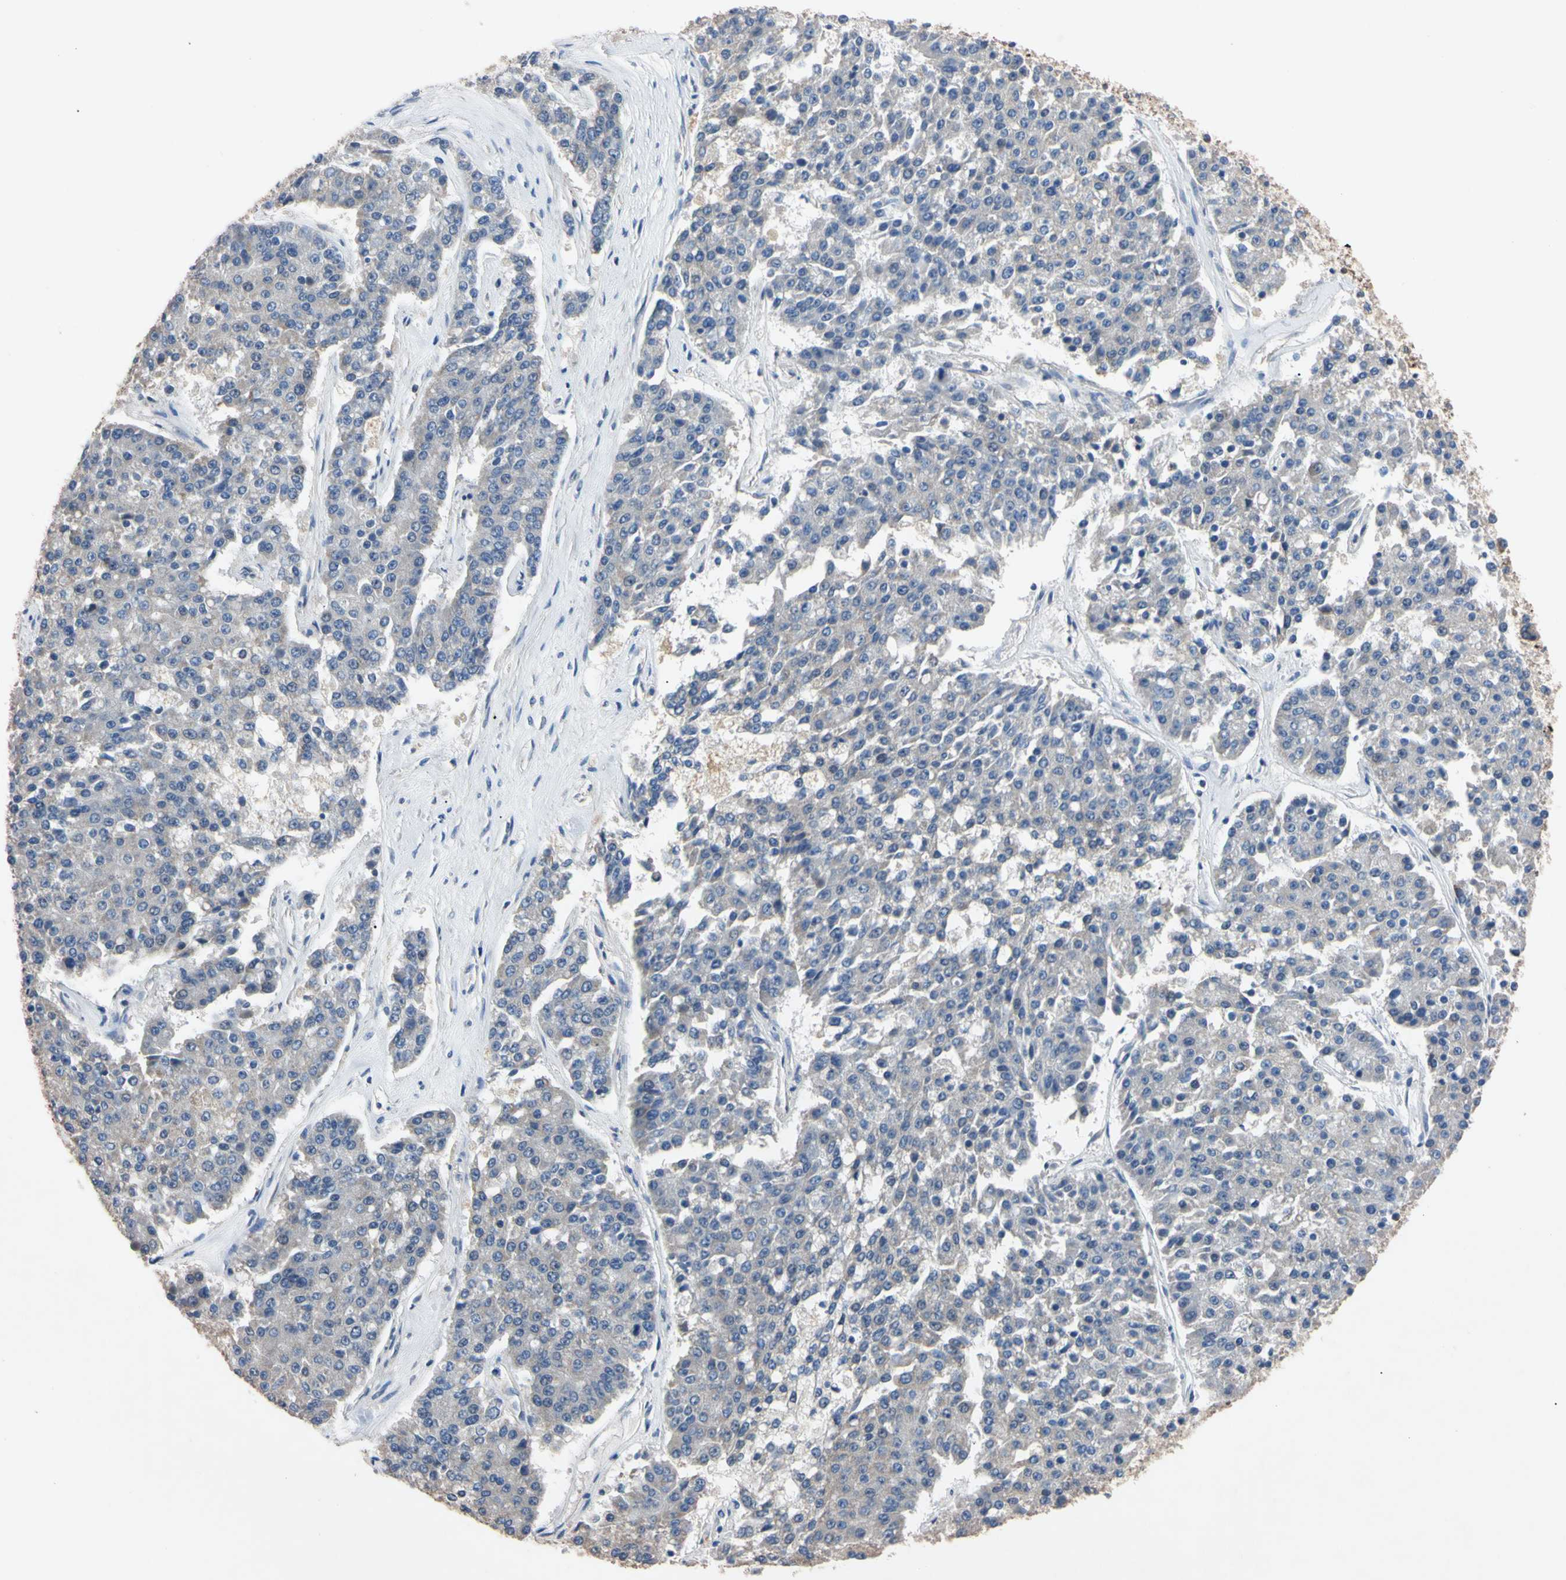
{"staining": {"intensity": "negative", "quantity": "none", "location": "none"}, "tissue": "pancreatic cancer", "cell_type": "Tumor cells", "image_type": "cancer", "snomed": [{"axis": "morphology", "description": "Adenocarcinoma, NOS"}, {"axis": "topography", "description": "Pancreas"}], "caption": "An immunohistochemistry micrograph of pancreatic adenocarcinoma is shown. There is no staining in tumor cells of pancreatic adenocarcinoma. Brightfield microscopy of immunohistochemistry (IHC) stained with DAB (3,3'-diaminobenzidine) (brown) and hematoxylin (blue), captured at high magnification.", "gene": "PNKD", "patient": {"sex": "male", "age": 50}}